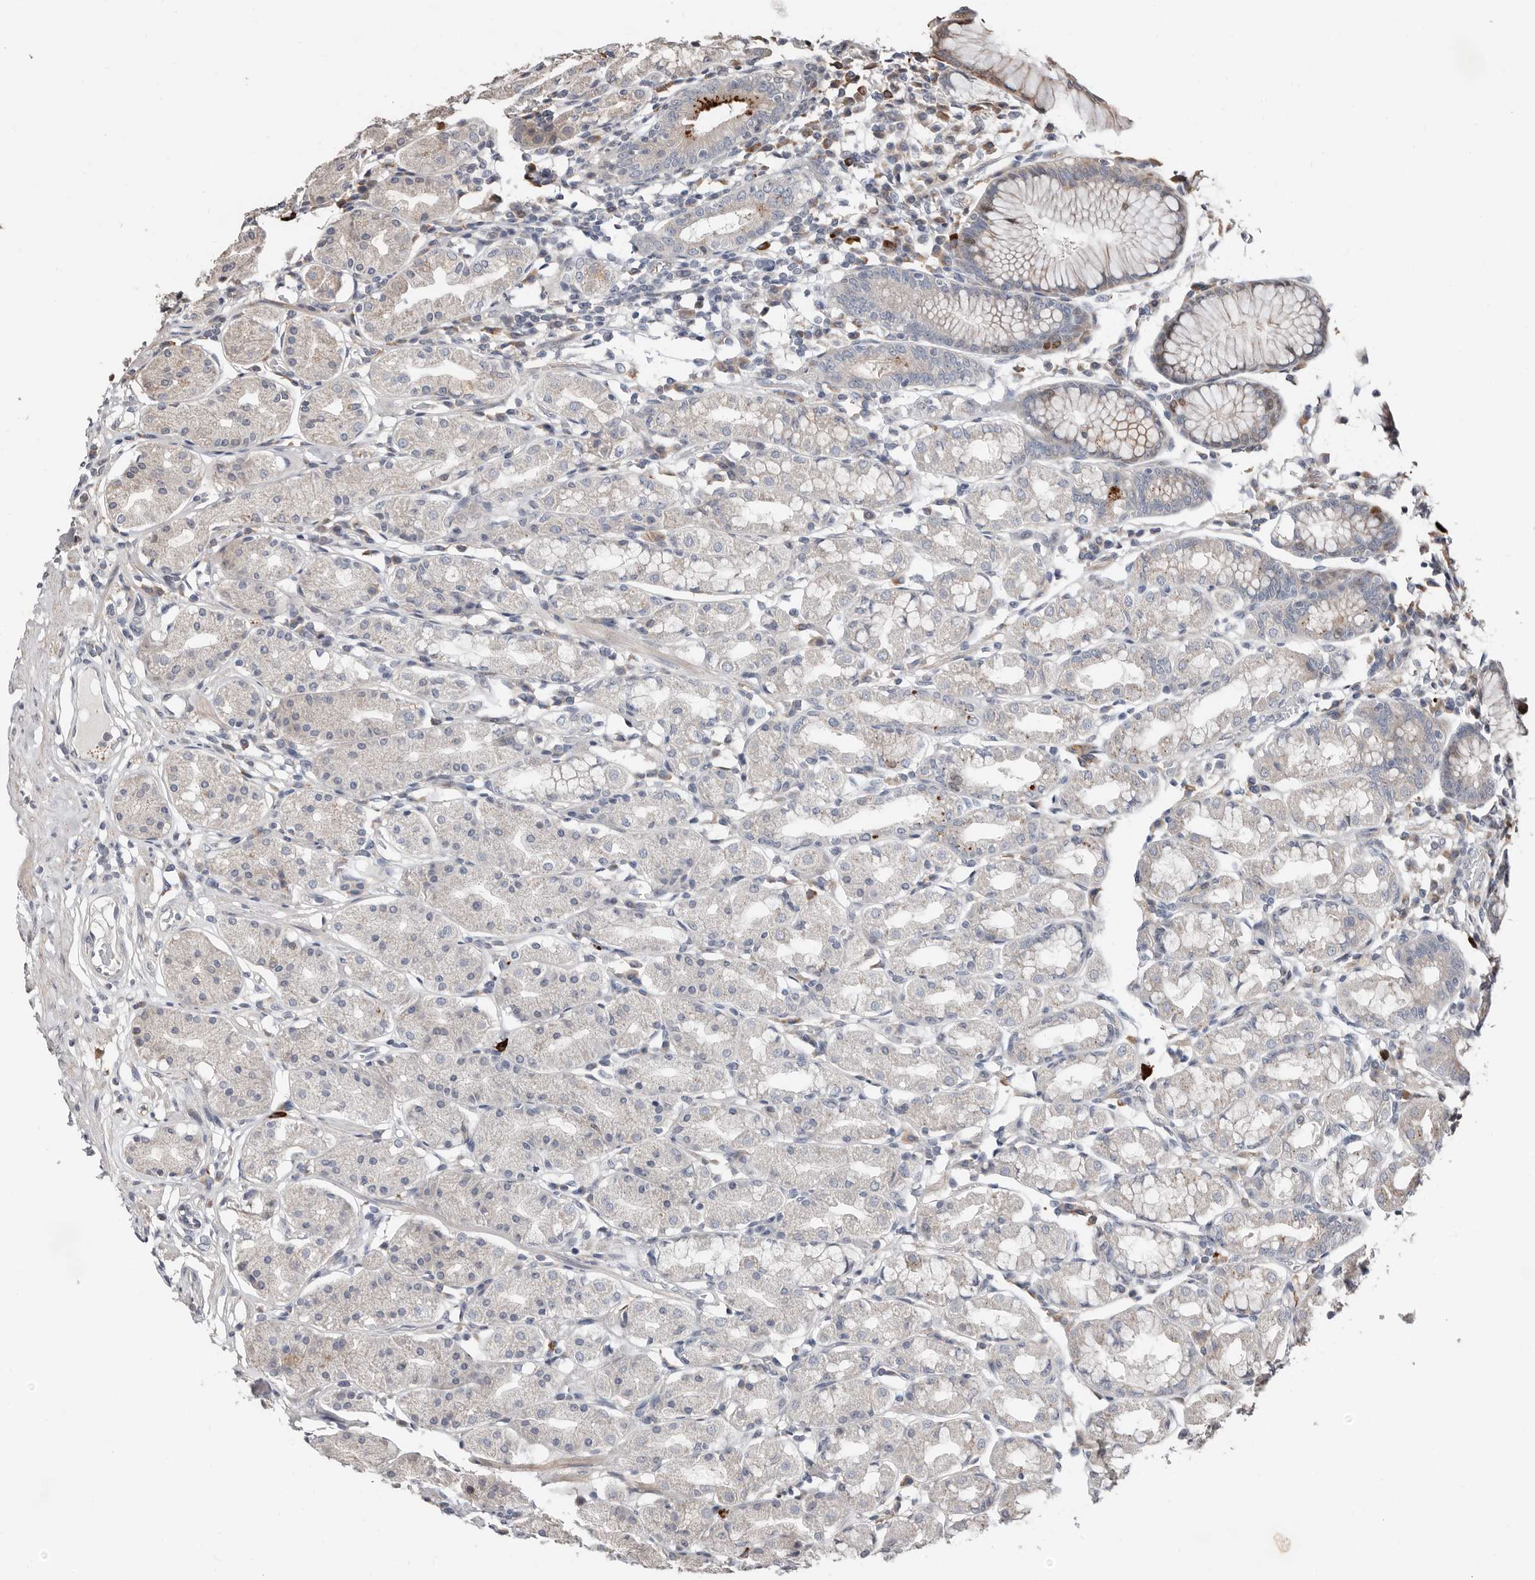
{"staining": {"intensity": "moderate", "quantity": "<25%", "location": "cytoplasmic/membranous"}, "tissue": "stomach", "cell_type": "Glandular cells", "image_type": "normal", "snomed": [{"axis": "morphology", "description": "Normal tissue, NOS"}, {"axis": "topography", "description": "Stomach, lower"}], "caption": "A photomicrograph of human stomach stained for a protein shows moderate cytoplasmic/membranous brown staining in glandular cells. The staining was performed using DAB (3,3'-diaminobenzidine) to visualize the protein expression in brown, while the nuclei were stained in blue with hematoxylin (Magnification: 20x).", "gene": "SMYD4", "patient": {"sex": "female", "age": 56}}